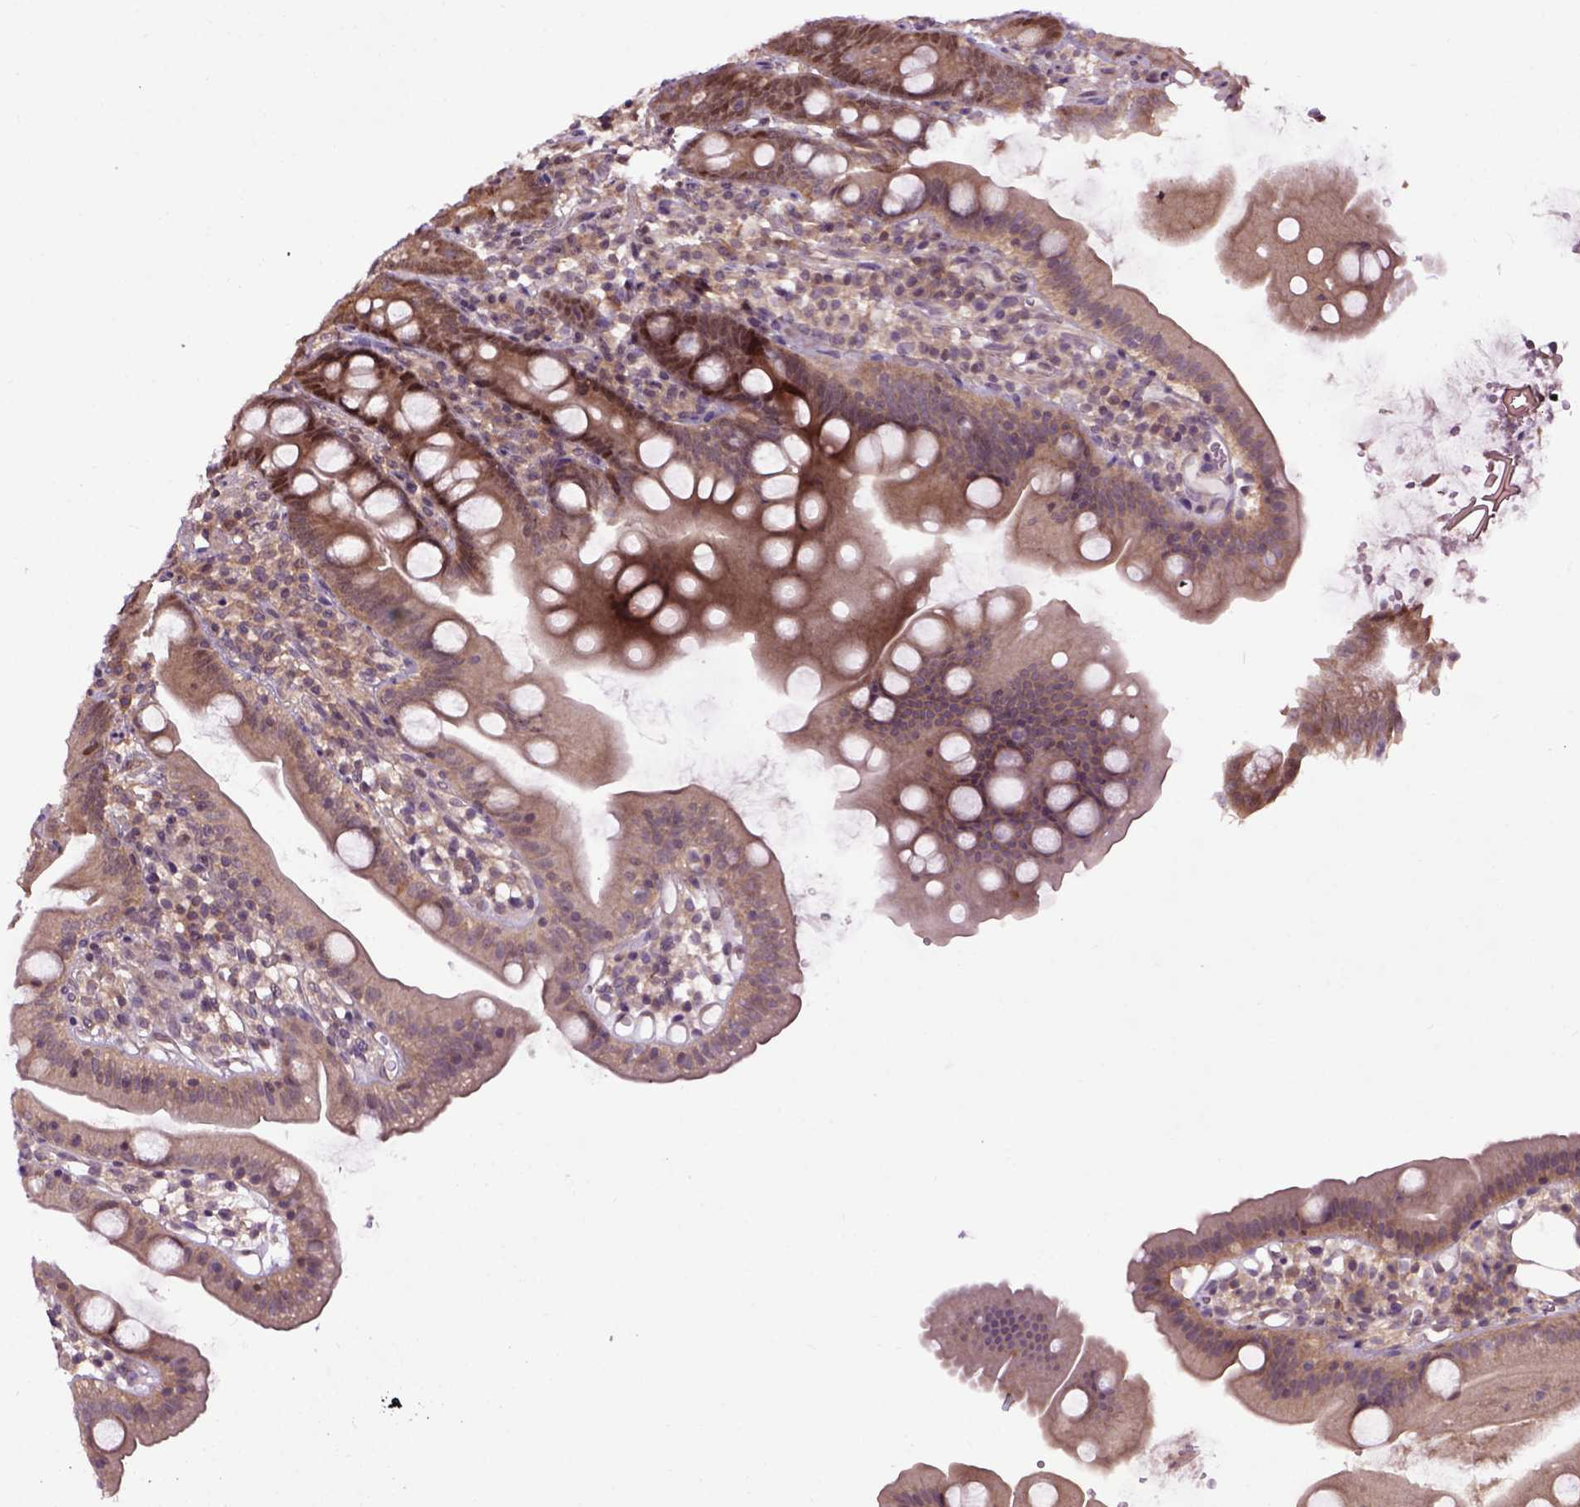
{"staining": {"intensity": "moderate", "quantity": ">75%", "location": "cytoplasmic/membranous,nuclear"}, "tissue": "duodenum", "cell_type": "Glandular cells", "image_type": "normal", "snomed": [{"axis": "morphology", "description": "Normal tissue, NOS"}, {"axis": "topography", "description": "Duodenum"}], "caption": "This image shows immunohistochemistry (IHC) staining of normal human duodenum, with medium moderate cytoplasmic/membranous,nuclear expression in about >75% of glandular cells.", "gene": "WDR48", "patient": {"sex": "female", "age": 67}}